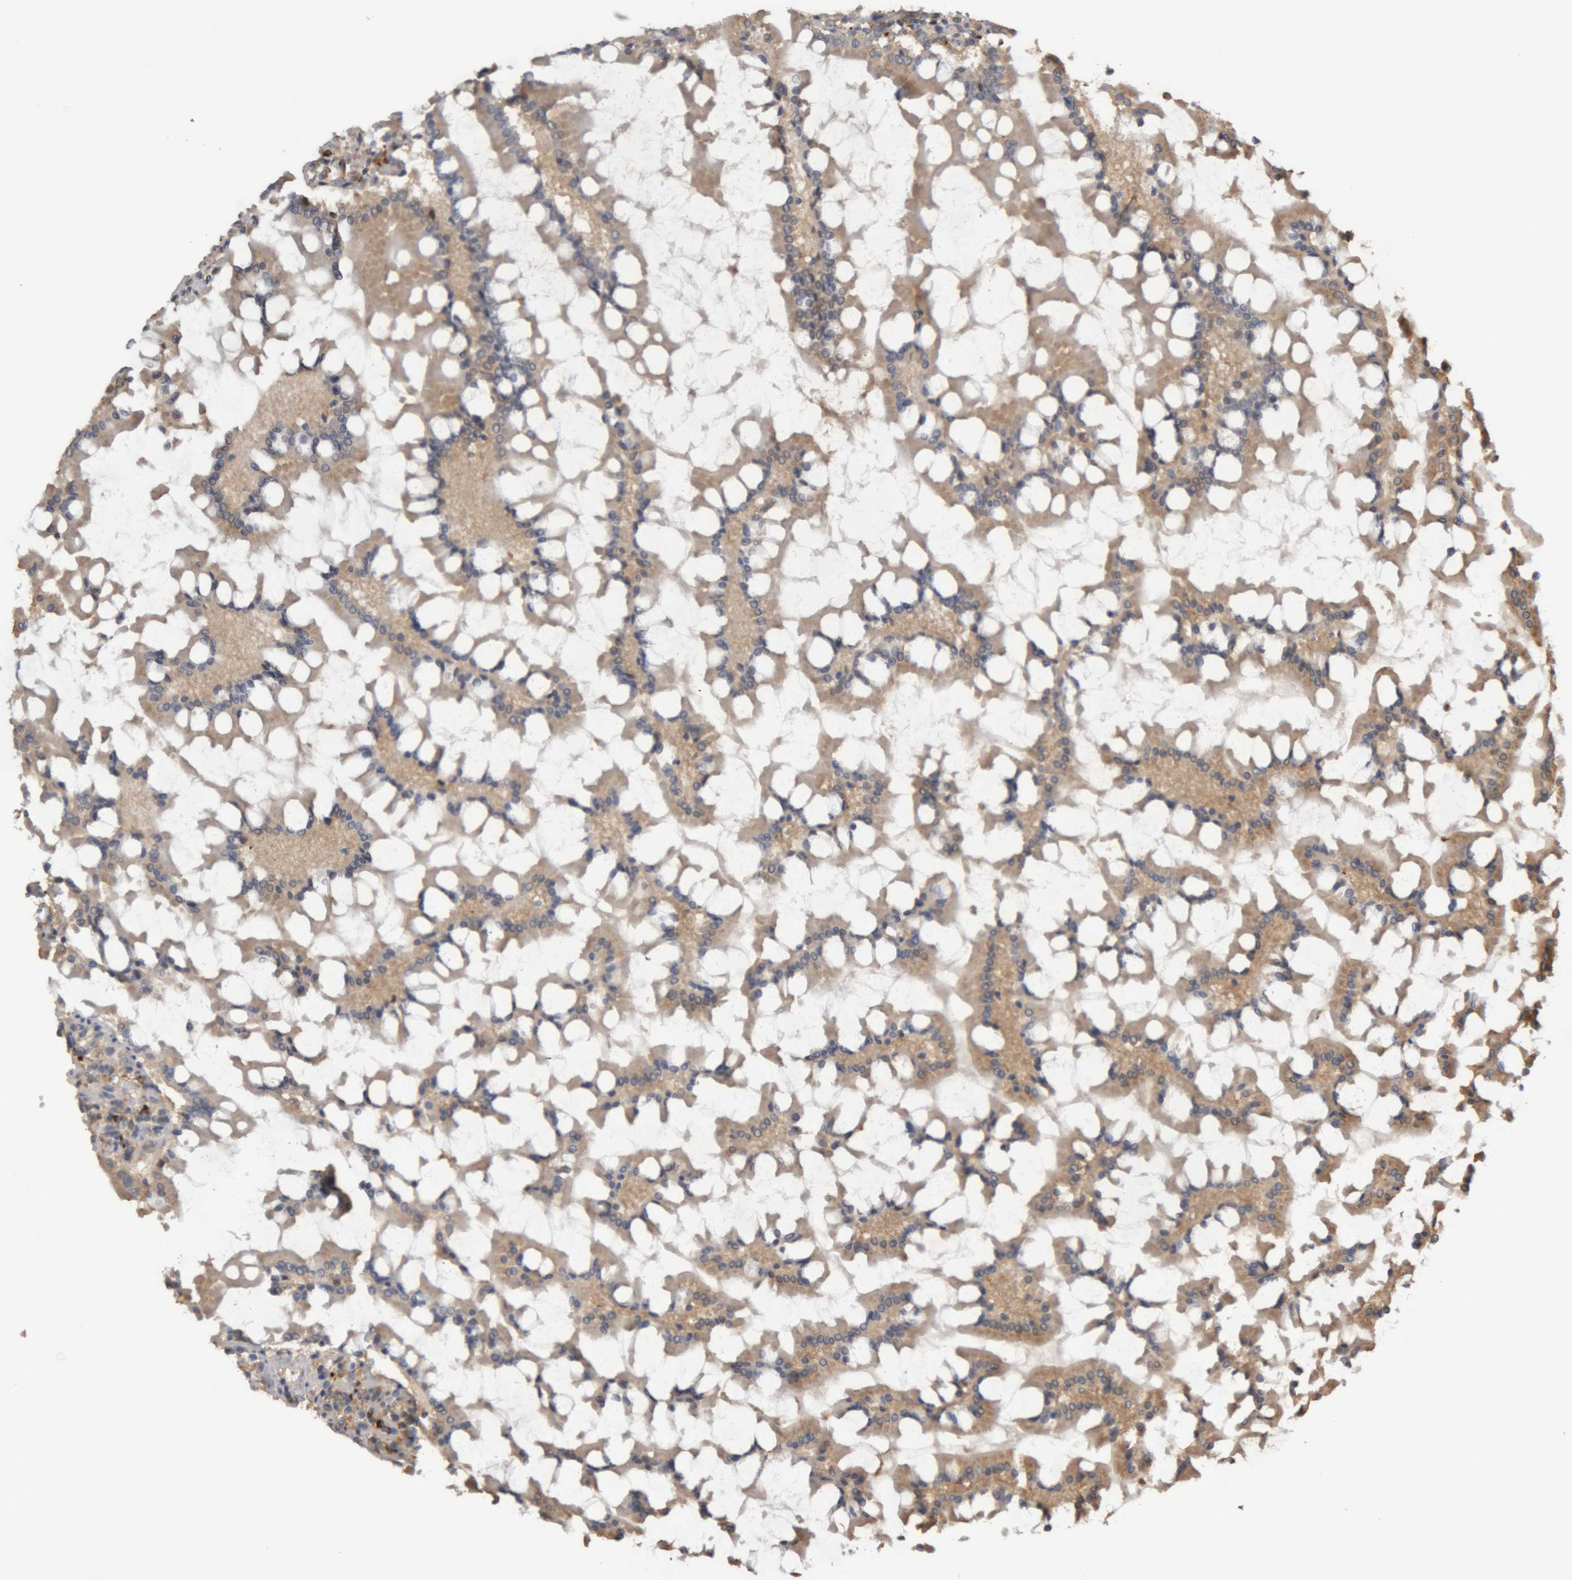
{"staining": {"intensity": "moderate", "quantity": "25%-75%", "location": "cytoplasmic/membranous"}, "tissue": "small intestine", "cell_type": "Glandular cells", "image_type": "normal", "snomed": [{"axis": "morphology", "description": "Normal tissue, NOS"}, {"axis": "topography", "description": "Small intestine"}], "caption": "Moderate cytoplasmic/membranous positivity is seen in approximately 25%-75% of glandular cells in benign small intestine. (DAB IHC with brightfield microscopy, high magnification).", "gene": "TMED7", "patient": {"sex": "male", "age": 41}}